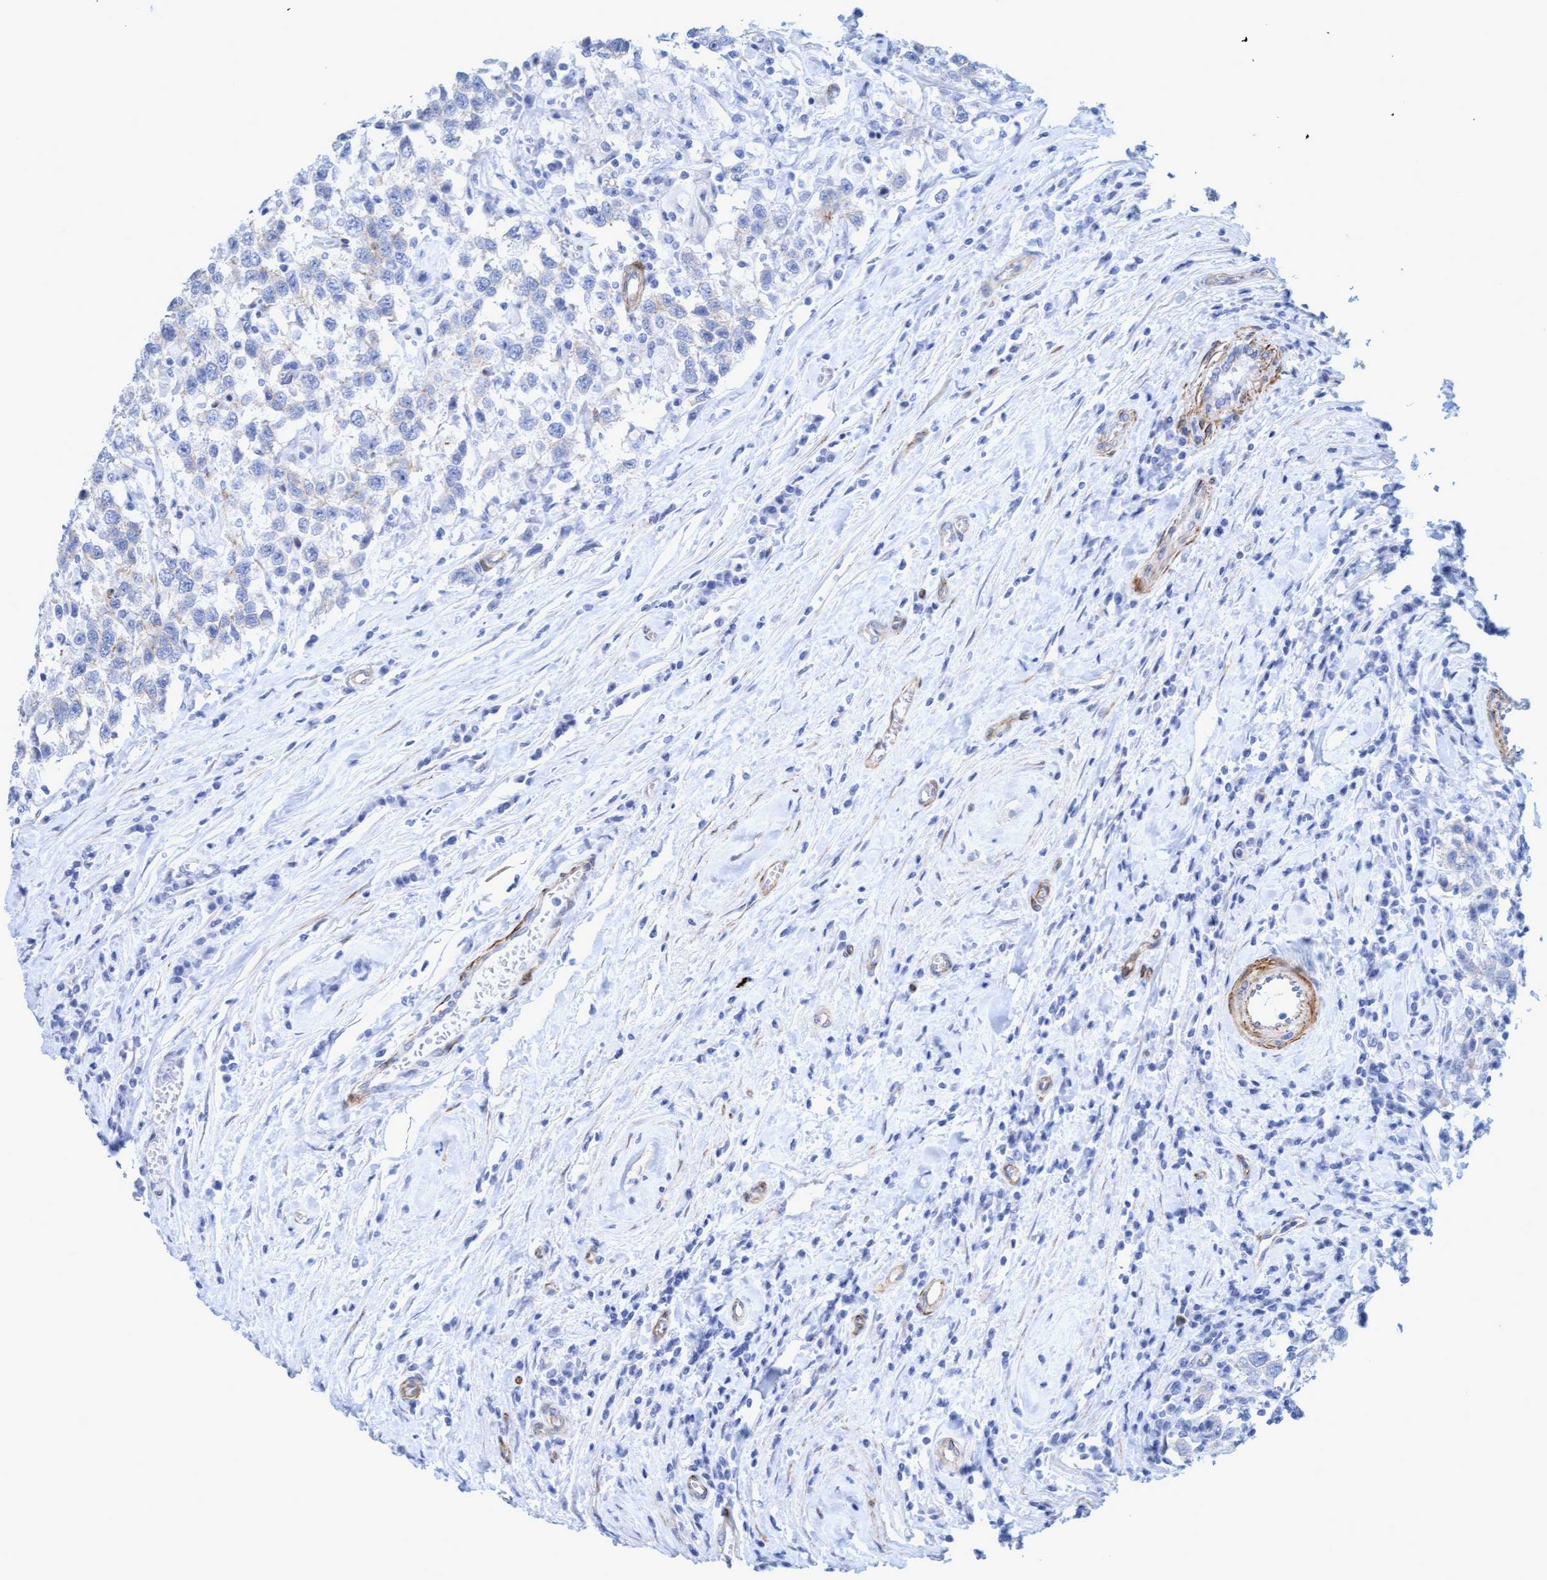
{"staining": {"intensity": "negative", "quantity": "none", "location": "none"}, "tissue": "testis cancer", "cell_type": "Tumor cells", "image_type": "cancer", "snomed": [{"axis": "morphology", "description": "Seminoma, NOS"}, {"axis": "topography", "description": "Testis"}], "caption": "Human testis seminoma stained for a protein using IHC displays no positivity in tumor cells.", "gene": "MTFR1", "patient": {"sex": "male", "age": 41}}